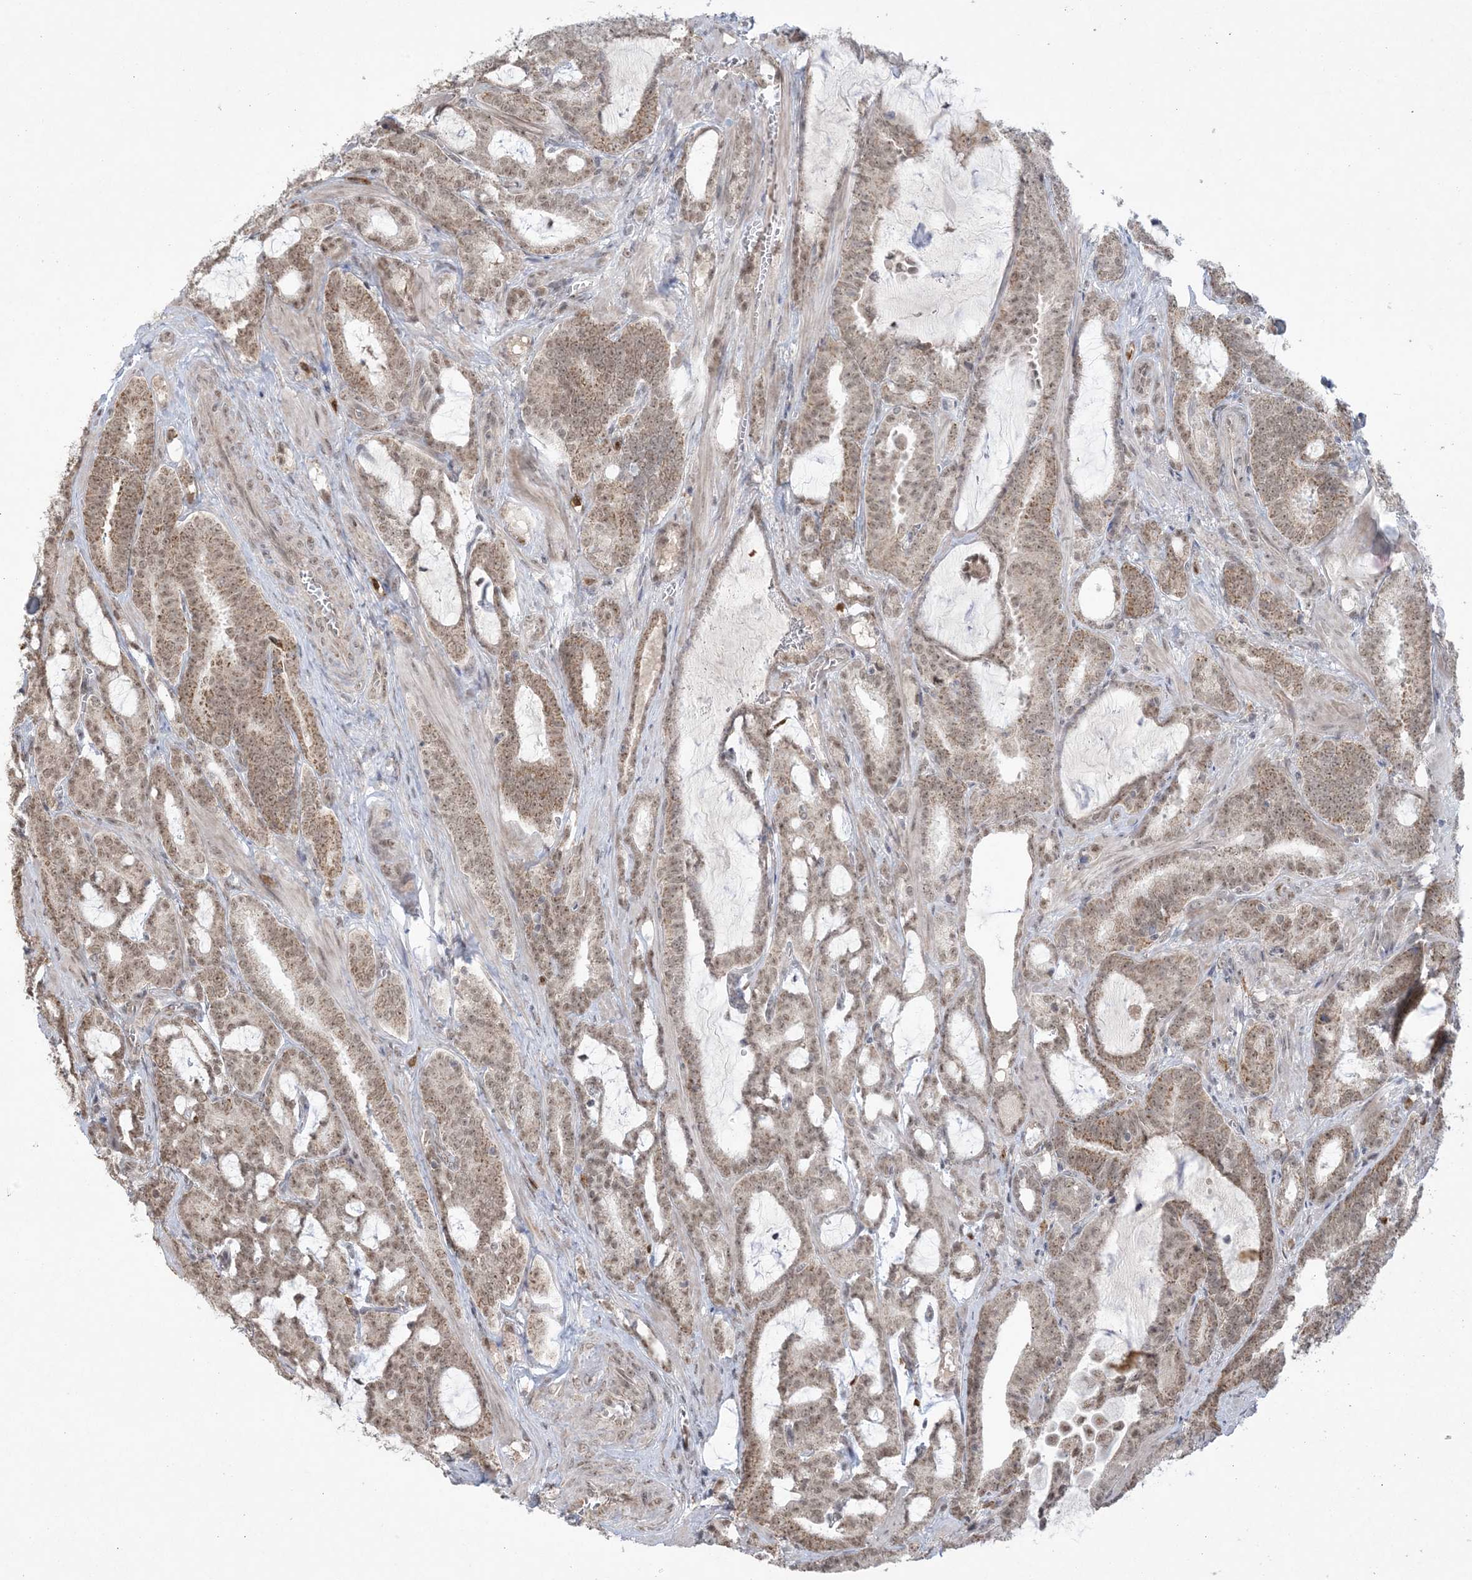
{"staining": {"intensity": "moderate", "quantity": ">75%", "location": "cytoplasmic/membranous,nuclear"}, "tissue": "prostate cancer", "cell_type": "Tumor cells", "image_type": "cancer", "snomed": [{"axis": "morphology", "description": "Adenocarcinoma, High grade"}, {"axis": "topography", "description": "Prostate and seminal vesicle, NOS"}], "caption": "Prostate cancer (high-grade adenocarcinoma) stained with a brown dye exhibits moderate cytoplasmic/membranous and nuclear positive staining in about >75% of tumor cells.", "gene": "TRMT10C", "patient": {"sex": "male", "age": 67}}